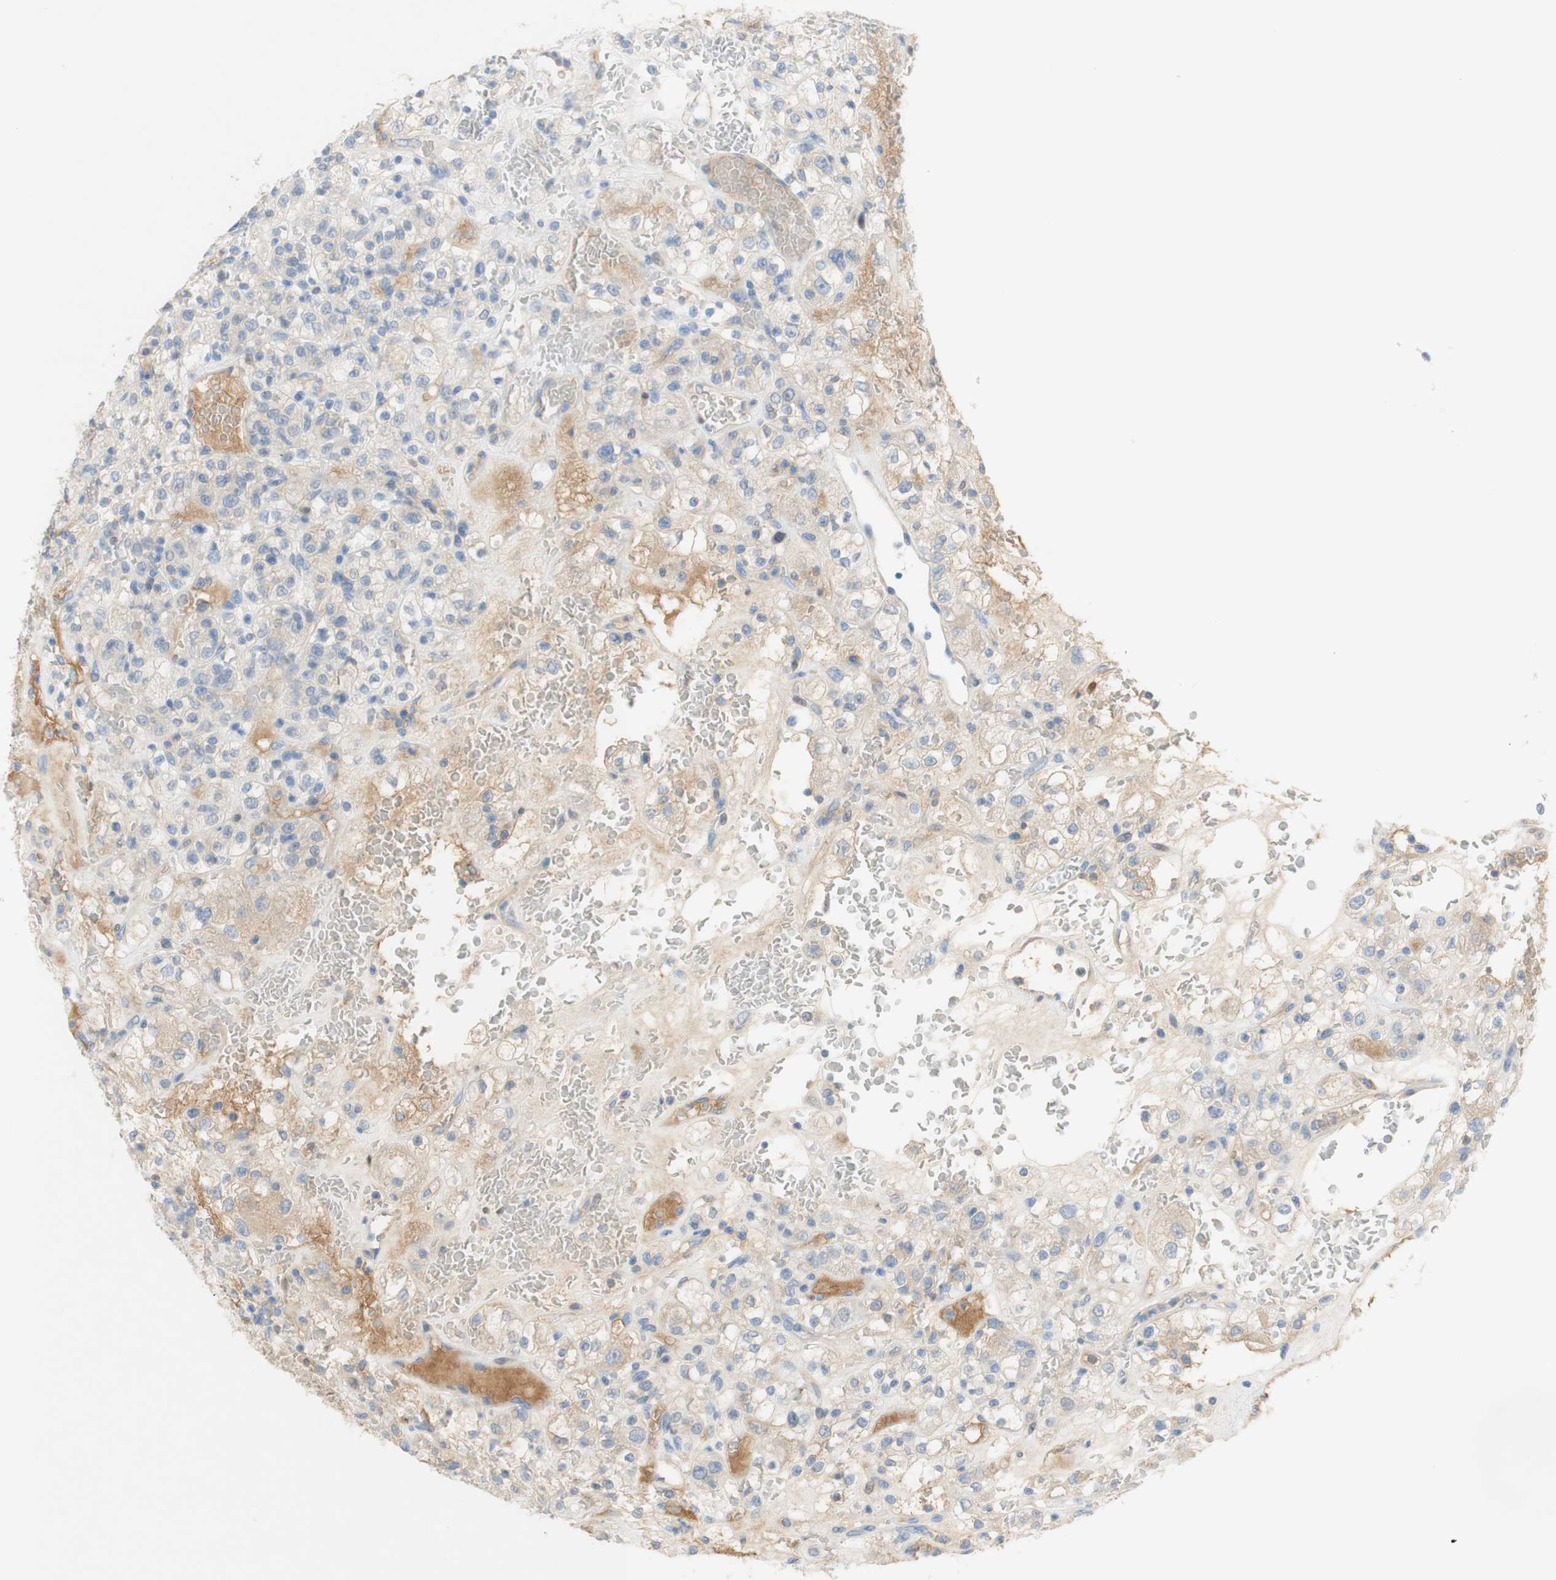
{"staining": {"intensity": "negative", "quantity": "none", "location": "none"}, "tissue": "renal cancer", "cell_type": "Tumor cells", "image_type": "cancer", "snomed": [{"axis": "morphology", "description": "Normal tissue, NOS"}, {"axis": "morphology", "description": "Adenocarcinoma, NOS"}, {"axis": "topography", "description": "Kidney"}], "caption": "IHC micrograph of human renal cancer stained for a protein (brown), which displays no expression in tumor cells.", "gene": "SELENBP1", "patient": {"sex": "female", "age": 72}}